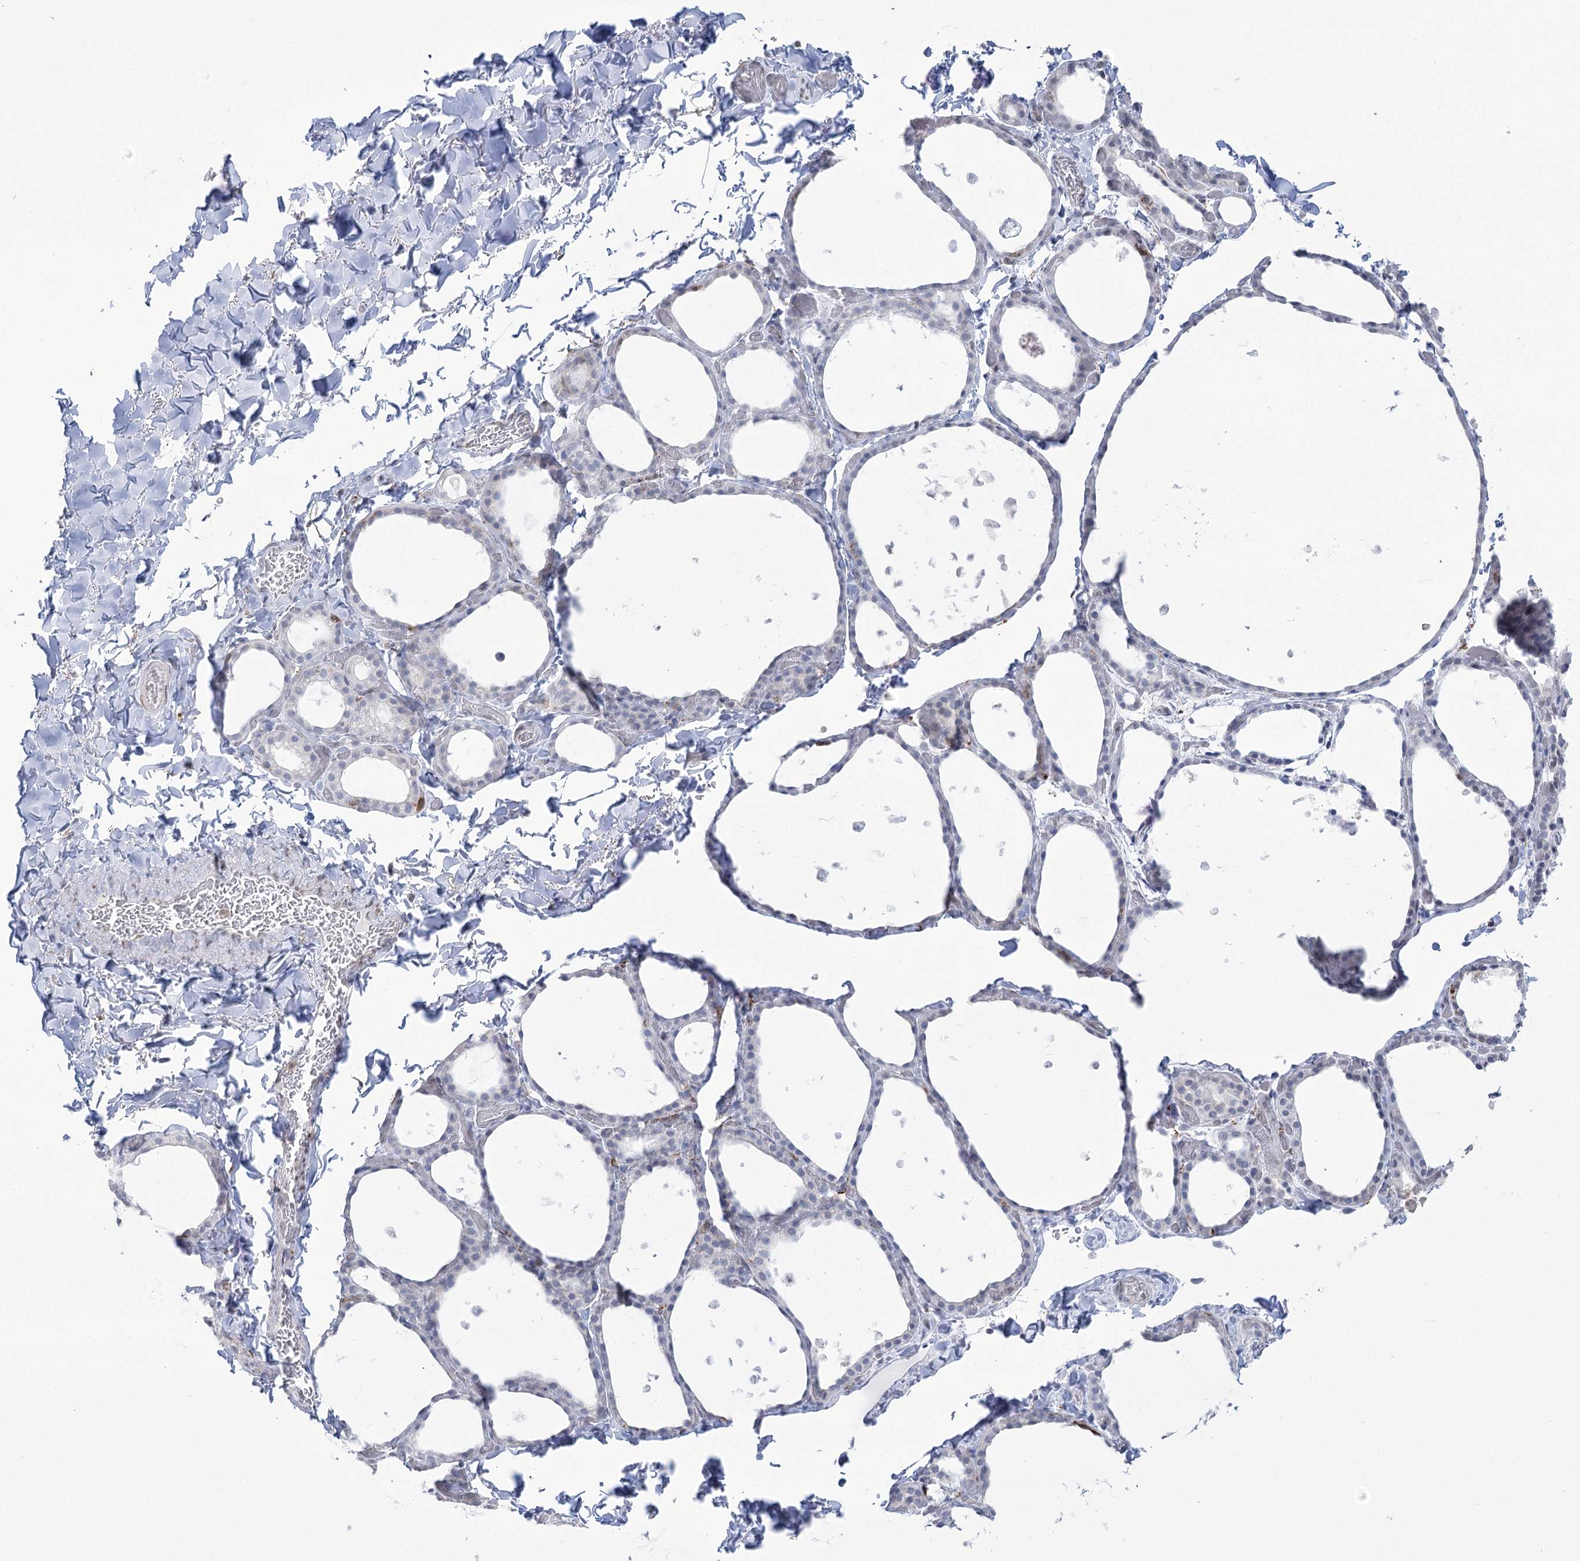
{"staining": {"intensity": "negative", "quantity": "none", "location": "none"}, "tissue": "thyroid gland", "cell_type": "Glandular cells", "image_type": "normal", "snomed": [{"axis": "morphology", "description": "Normal tissue, NOS"}, {"axis": "topography", "description": "Thyroid gland"}], "caption": "The image shows no staining of glandular cells in benign thyroid gland. (DAB (3,3'-diaminobenzidine) immunohistochemistry visualized using brightfield microscopy, high magnification).", "gene": "C11orf1", "patient": {"sex": "female", "age": 44}}